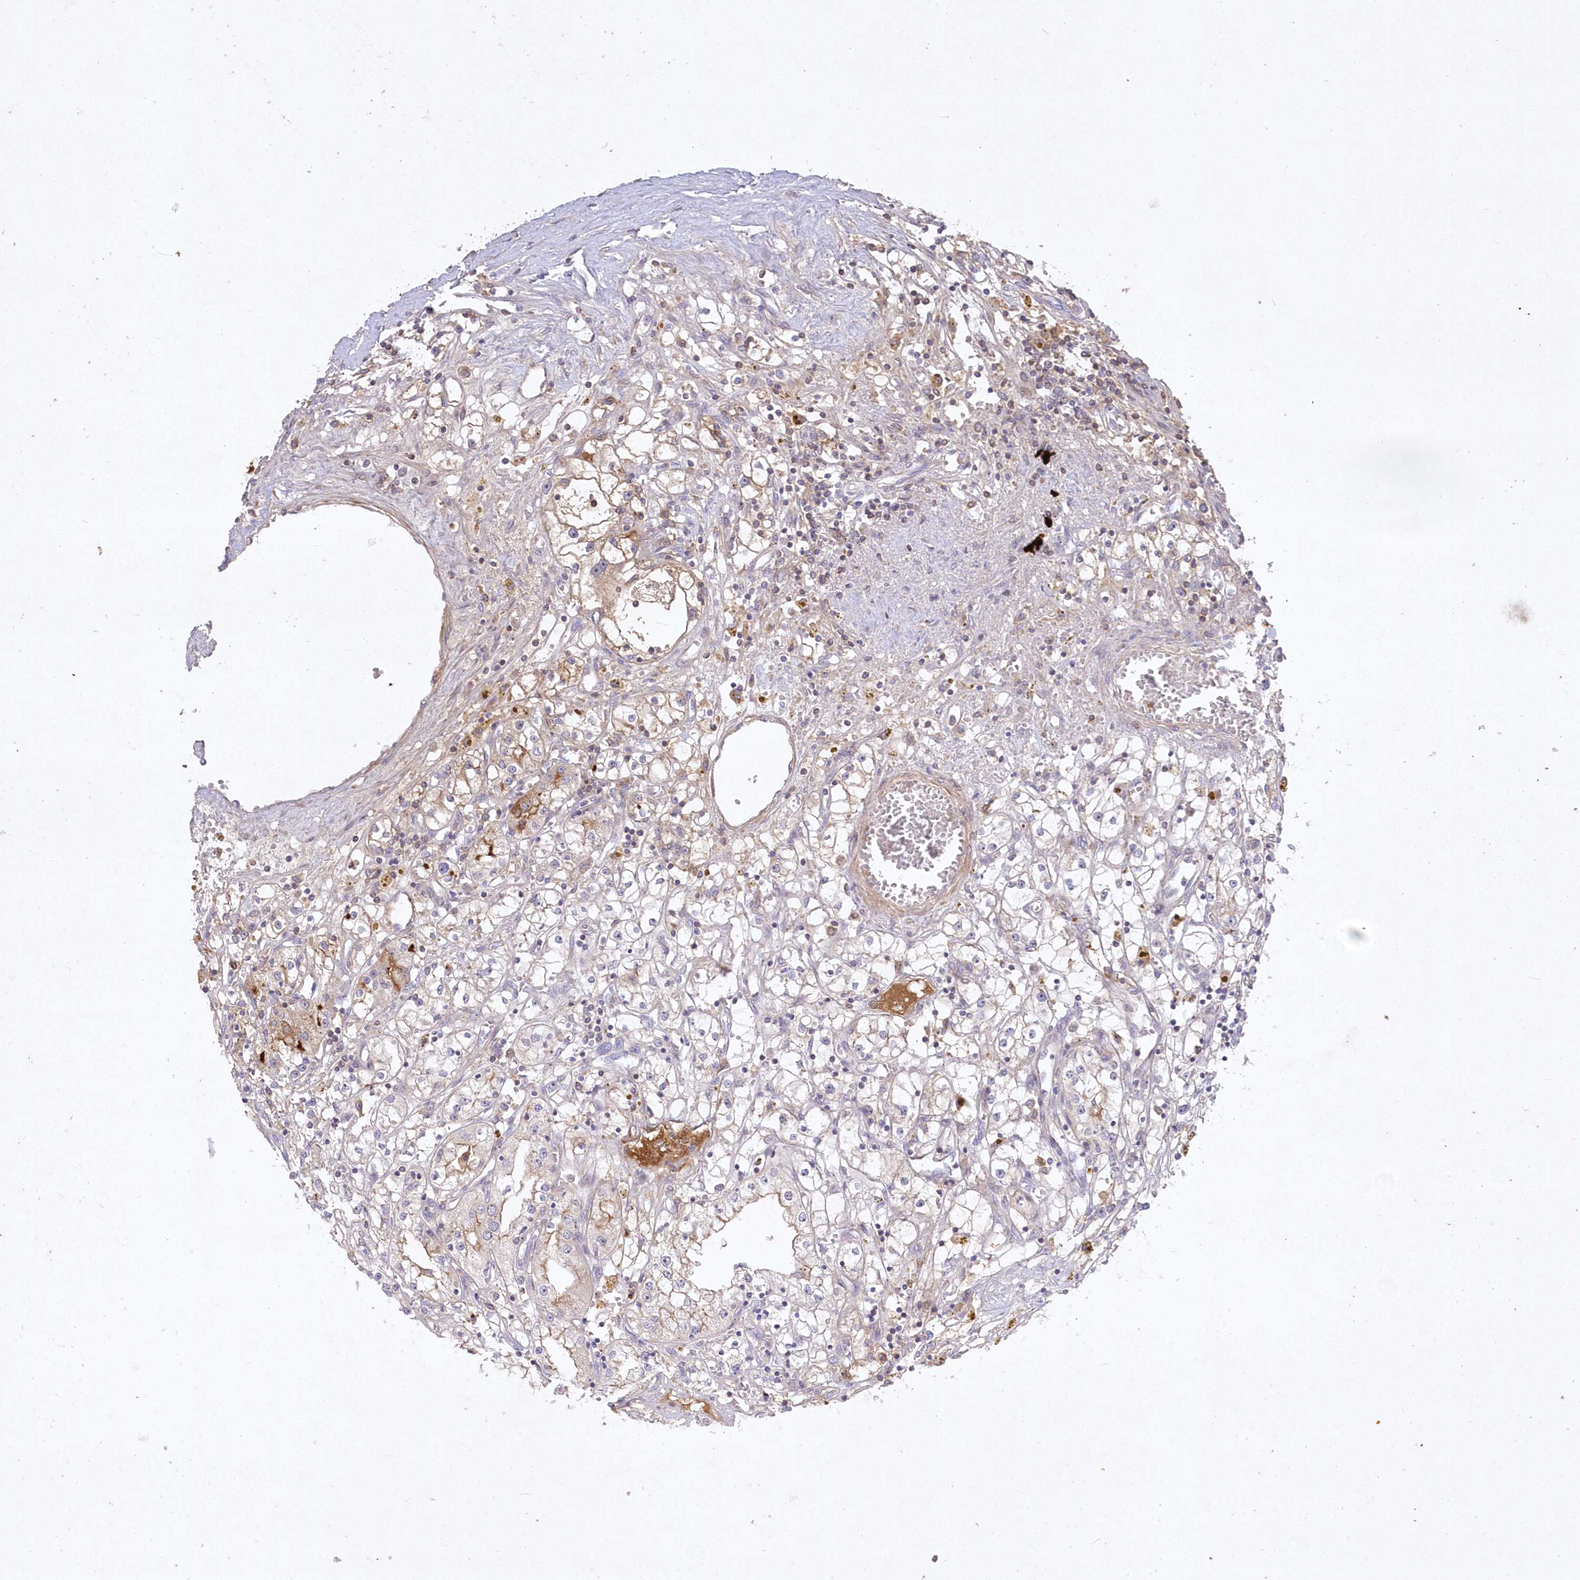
{"staining": {"intensity": "moderate", "quantity": "<25%", "location": "cytoplasmic/membranous"}, "tissue": "renal cancer", "cell_type": "Tumor cells", "image_type": "cancer", "snomed": [{"axis": "morphology", "description": "Adenocarcinoma, NOS"}, {"axis": "topography", "description": "Kidney"}], "caption": "Immunohistochemistry (IHC) of human adenocarcinoma (renal) demonstrates low levels of moderate cytoplasmic/membranous positivity in about <25% of tumor cells. The staining is performed using DAB (3,3'-diaminobenzidine) brown chromogen to label protein expression. The nuclei are counter-stained blue using hematoxylin.", "gene": "WBP1L", "patient": {"sex": "male", "age": 56}}